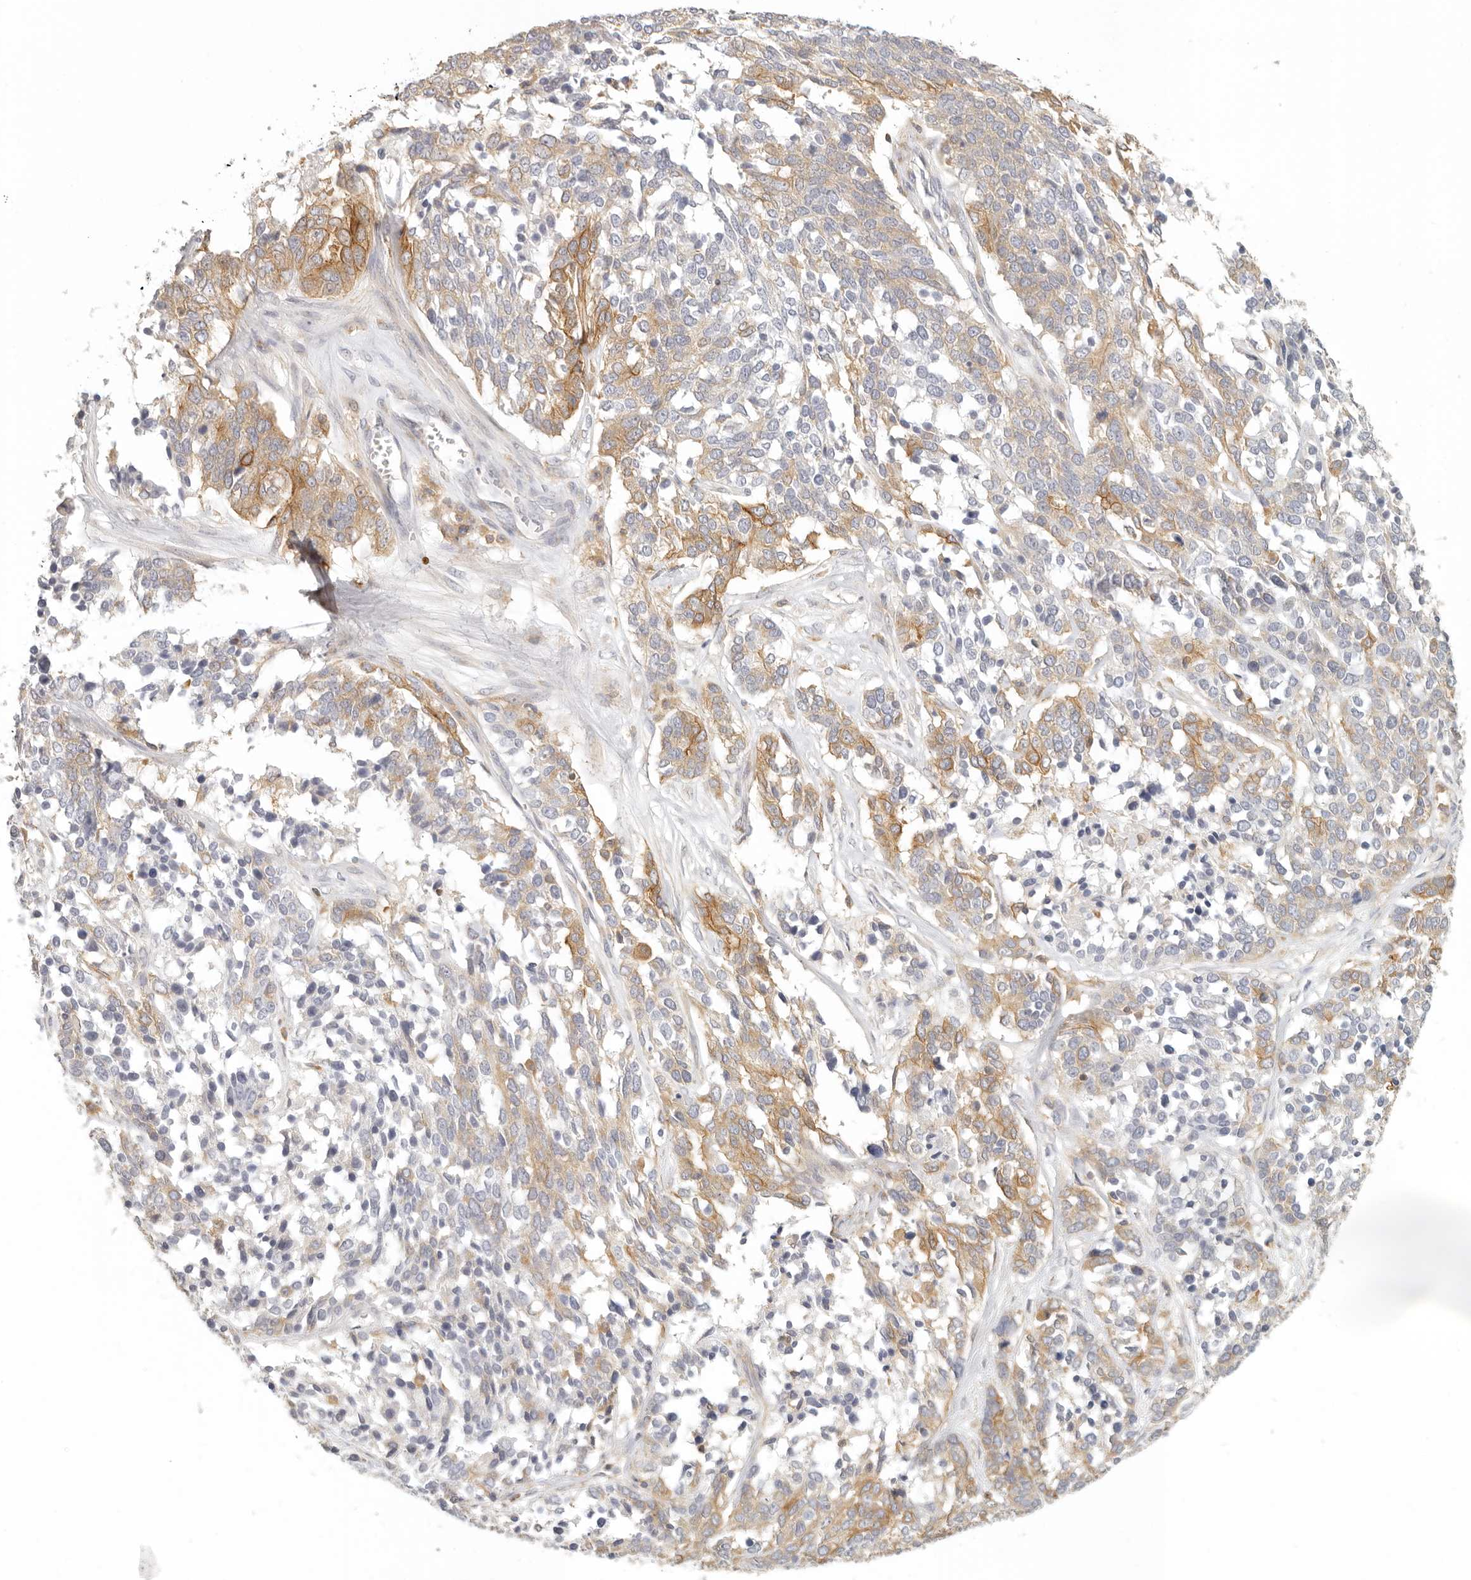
{"staining": {"intensity": "moderate", "quantity": "25%-75%", "location": "cytoplasmic/membranous"}, "tissue": "ovarian cancer", "cell_type": "Tumor cells", "image_type": "cancer", "snomed": [{"axis": "morphology", "description": "Cystadenocarcinoma, serous, NOS"}, {"axis": "topography", "description": "Ovary"}], "caption": "This is an image of immunohistochemistry staining of ovarian serous cystadenocarcinoma, which shows moderate expression in the cytoplasmic/membranous of tumor cells.", "gene": "ANXA9", "patient": {"sex": "female", "age": 44}}